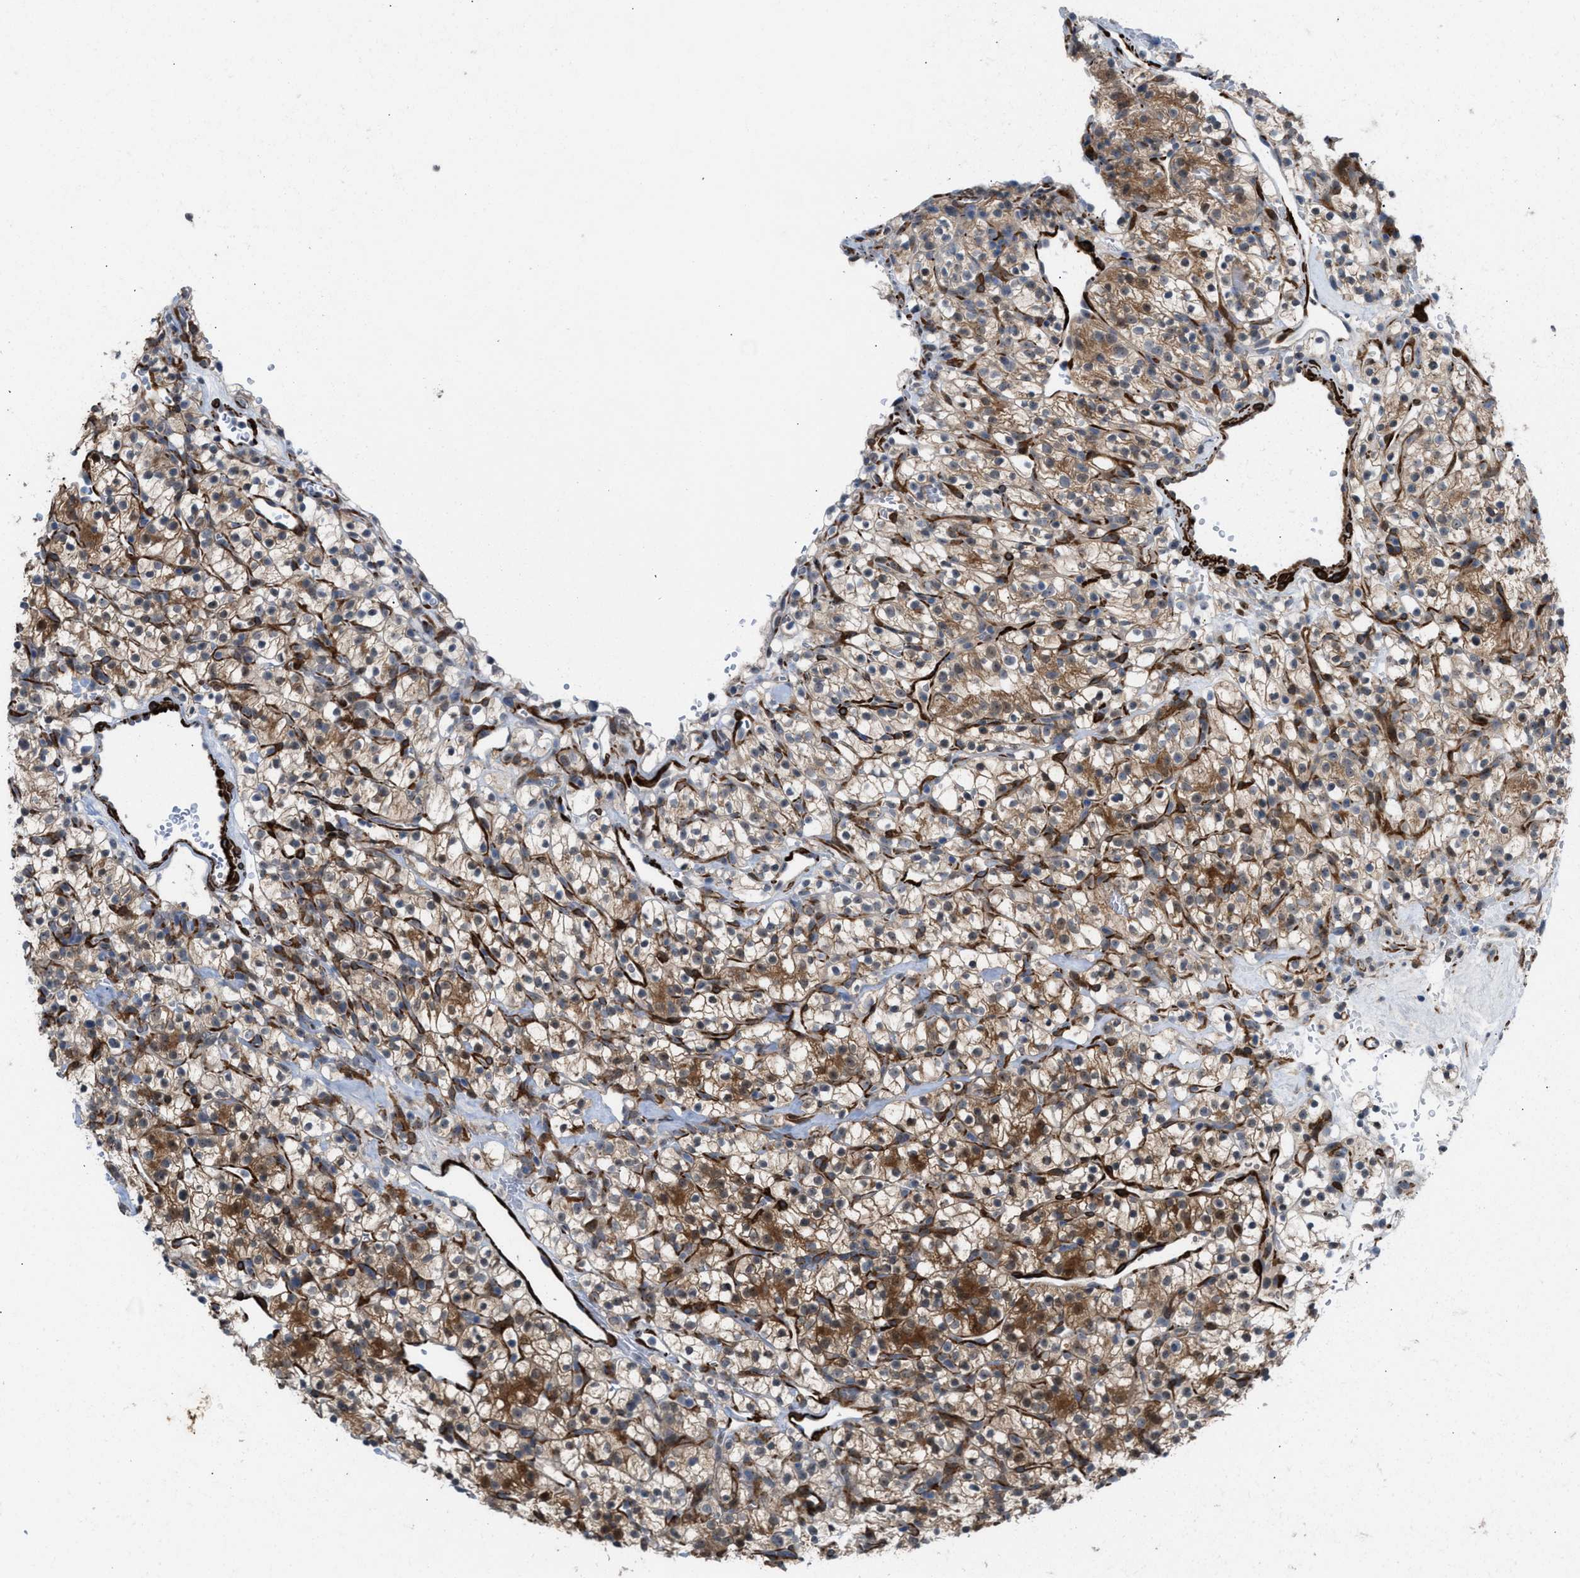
{"staining": {"intensity": "moderate", "quantity": ">75%", "location": "cytoplasmic/membranous"}, "tissue": "renal cancer", "cell_type": "Tumor cells", "image_type": "cancer", "snomed": [{"axis": "morphology", "description": "Adenocarcinoma, NOS"}, {"axis": "topography", "description": "Kidney"}], "caption": "Tumor cells demonstrate moderate cytoplasmic/membranous staining in about >75% of cells in renal cancer (adenocarcinoma).", "gene": "NQO2", "patient": {"sex": "female", "age": 57}}